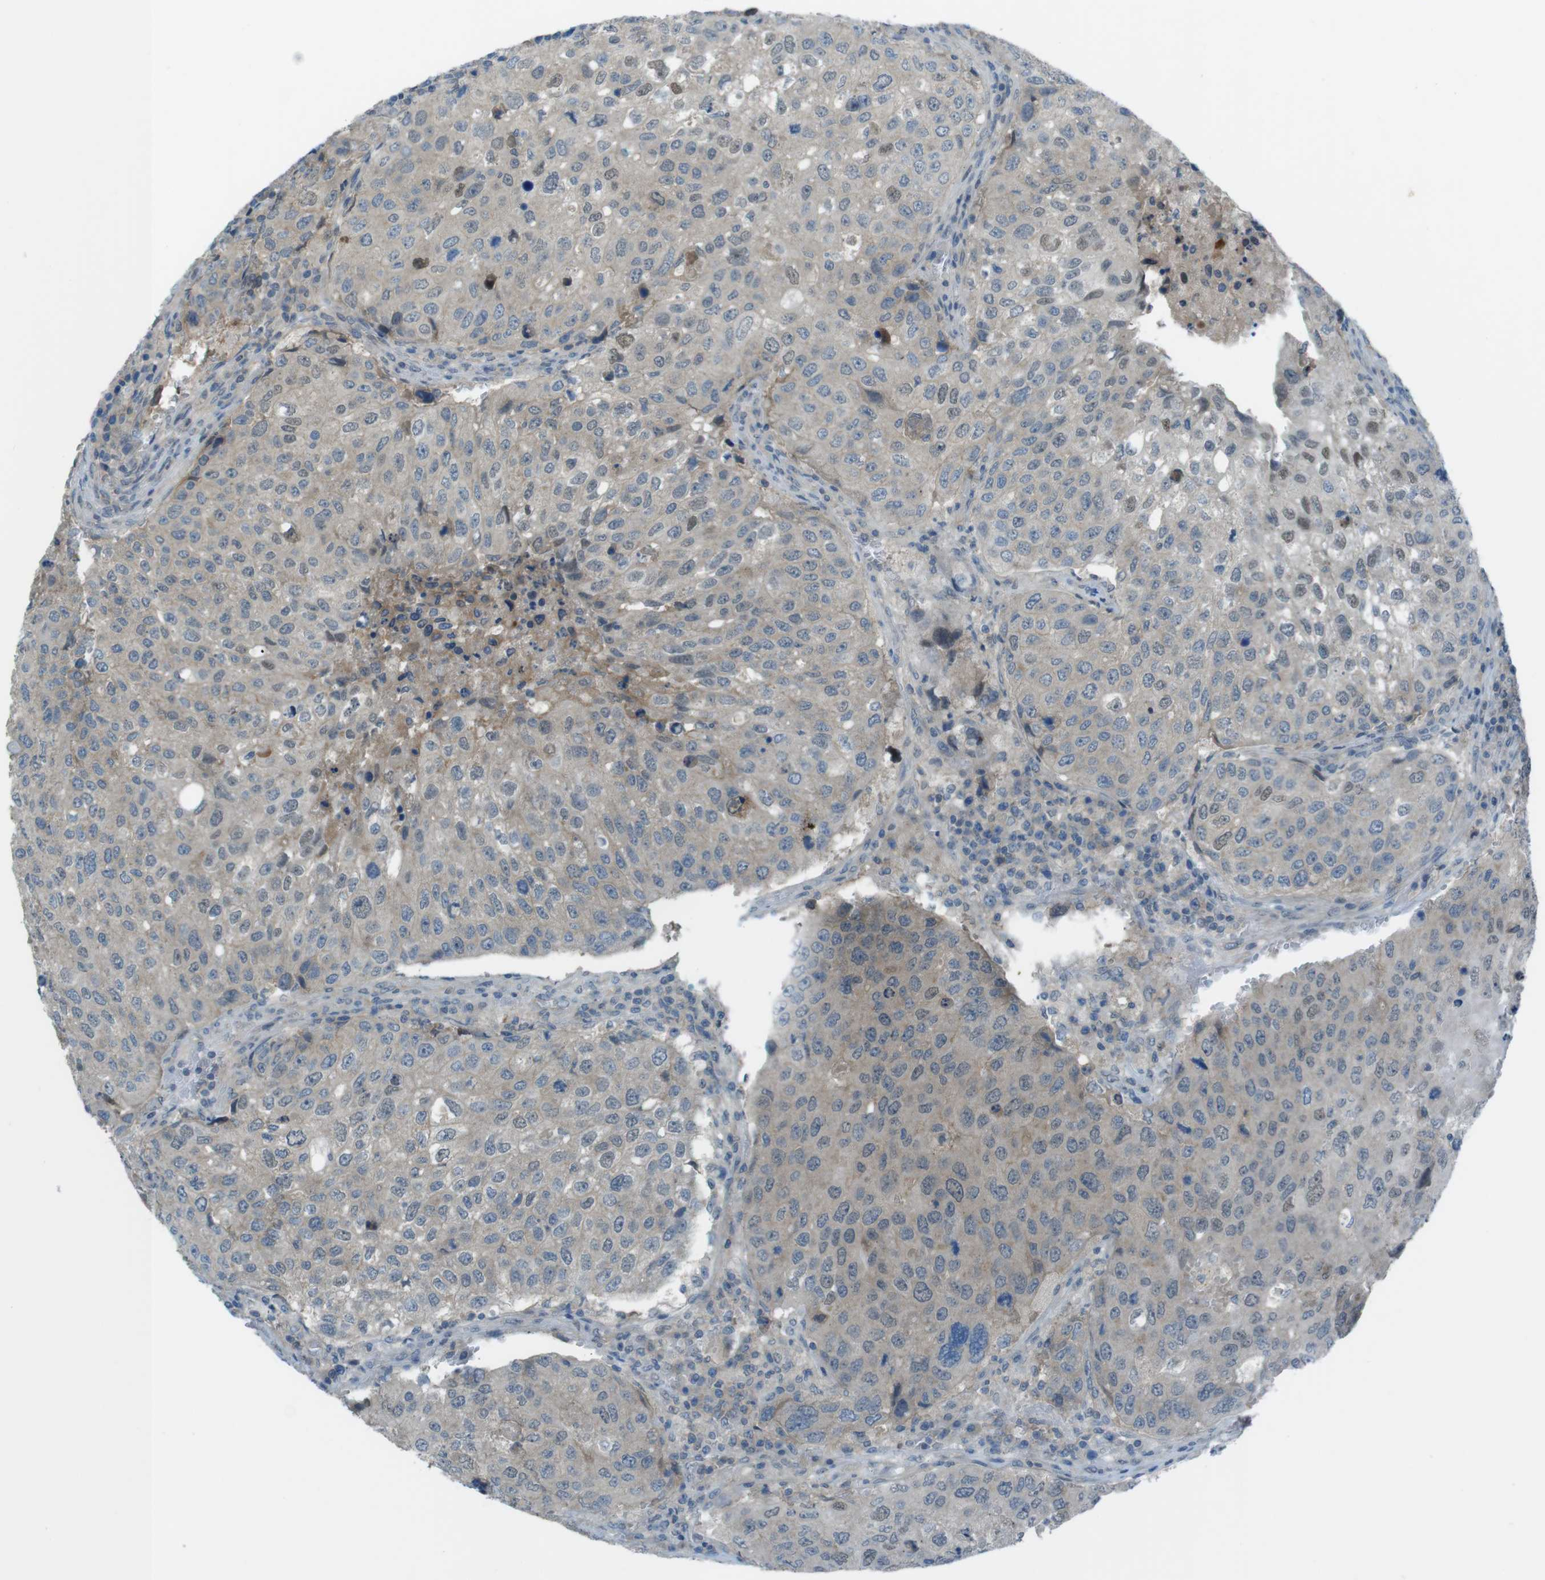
{"staining": {"intensity": "weak", "quantity": "25%-75%", "location": "cytoplasmic/membranous,nuclear"}, "tissue": "urothelial cancer", "cell_type": "Tumor cells", "image_type": "cancer", "snomed": [{"axis": "morphology", "description": "Urothelial carcinoma, High grade"}, {"axis": "topography", "description": "Lymph node"}, {"axis": "topography", "description": "Urinary bladder"}], "caption": "This is an image of IHC staining of high-grade urothelial carcinoma, which shows weak expression in the cytoplasmic/membranous and nuclear of tumor cells.", "gene": "ZDHHC20", "patient": {"sex": "male", "age": 51}}